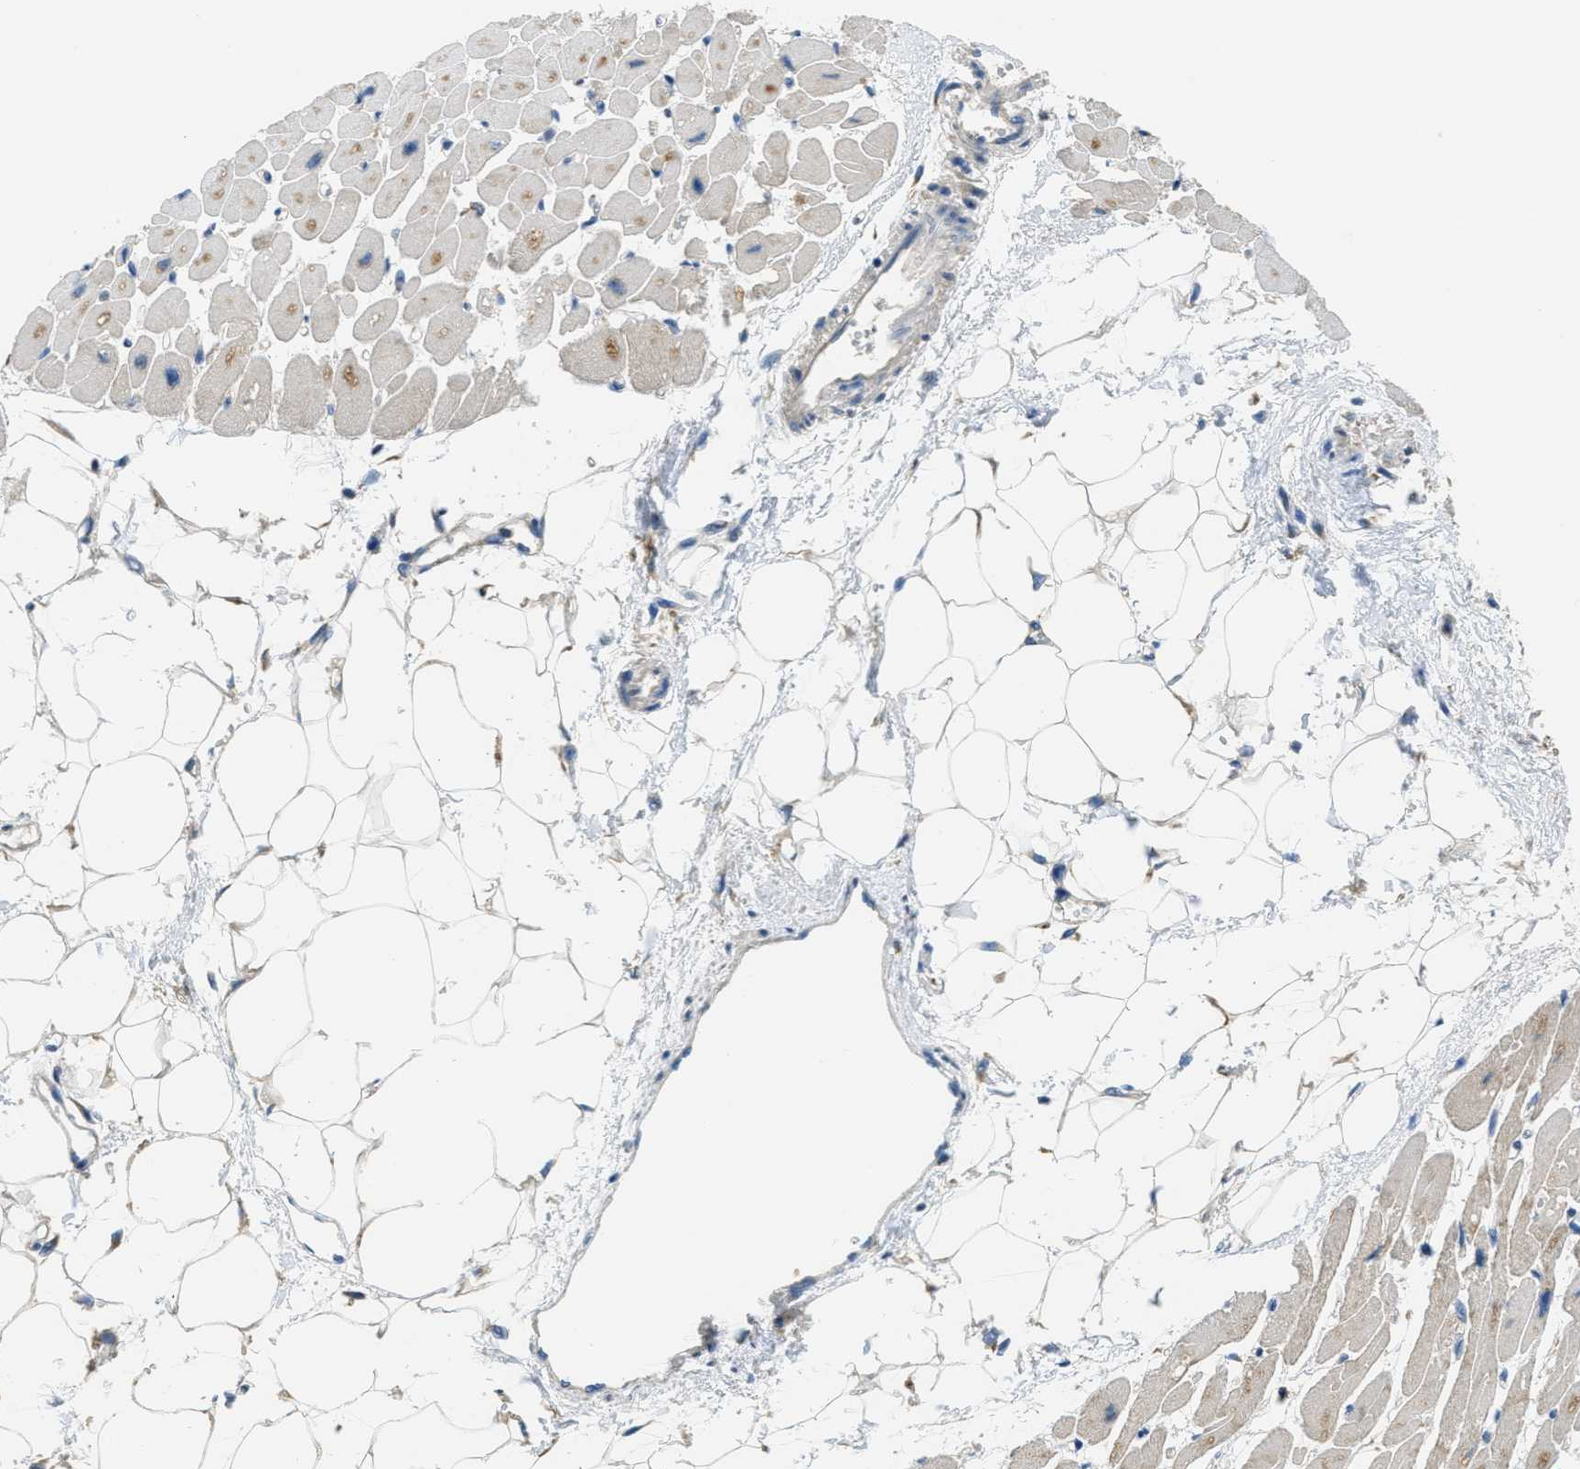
{"staining": {"intensity": "moderate", "quantity": "<25%", "location": "cytoplasmic/membranous"}, "tissue": "heart muscle", "cell_type": "Cardiomyocytes", "image_type": "normal", "snomed": [{"axis": "morphology", "description": "Normal tissue, NOS"}, {"axis": "topography", "description": "Heart"}], "caption": "Heart muscle stained for a protein (brown) exhibits moderate cytoplasmic/membranous positive positivity in approximately <25% of cardiomyocytes.", "gene": "SSR1", "patient": {"sex": "female", "age": 54}}